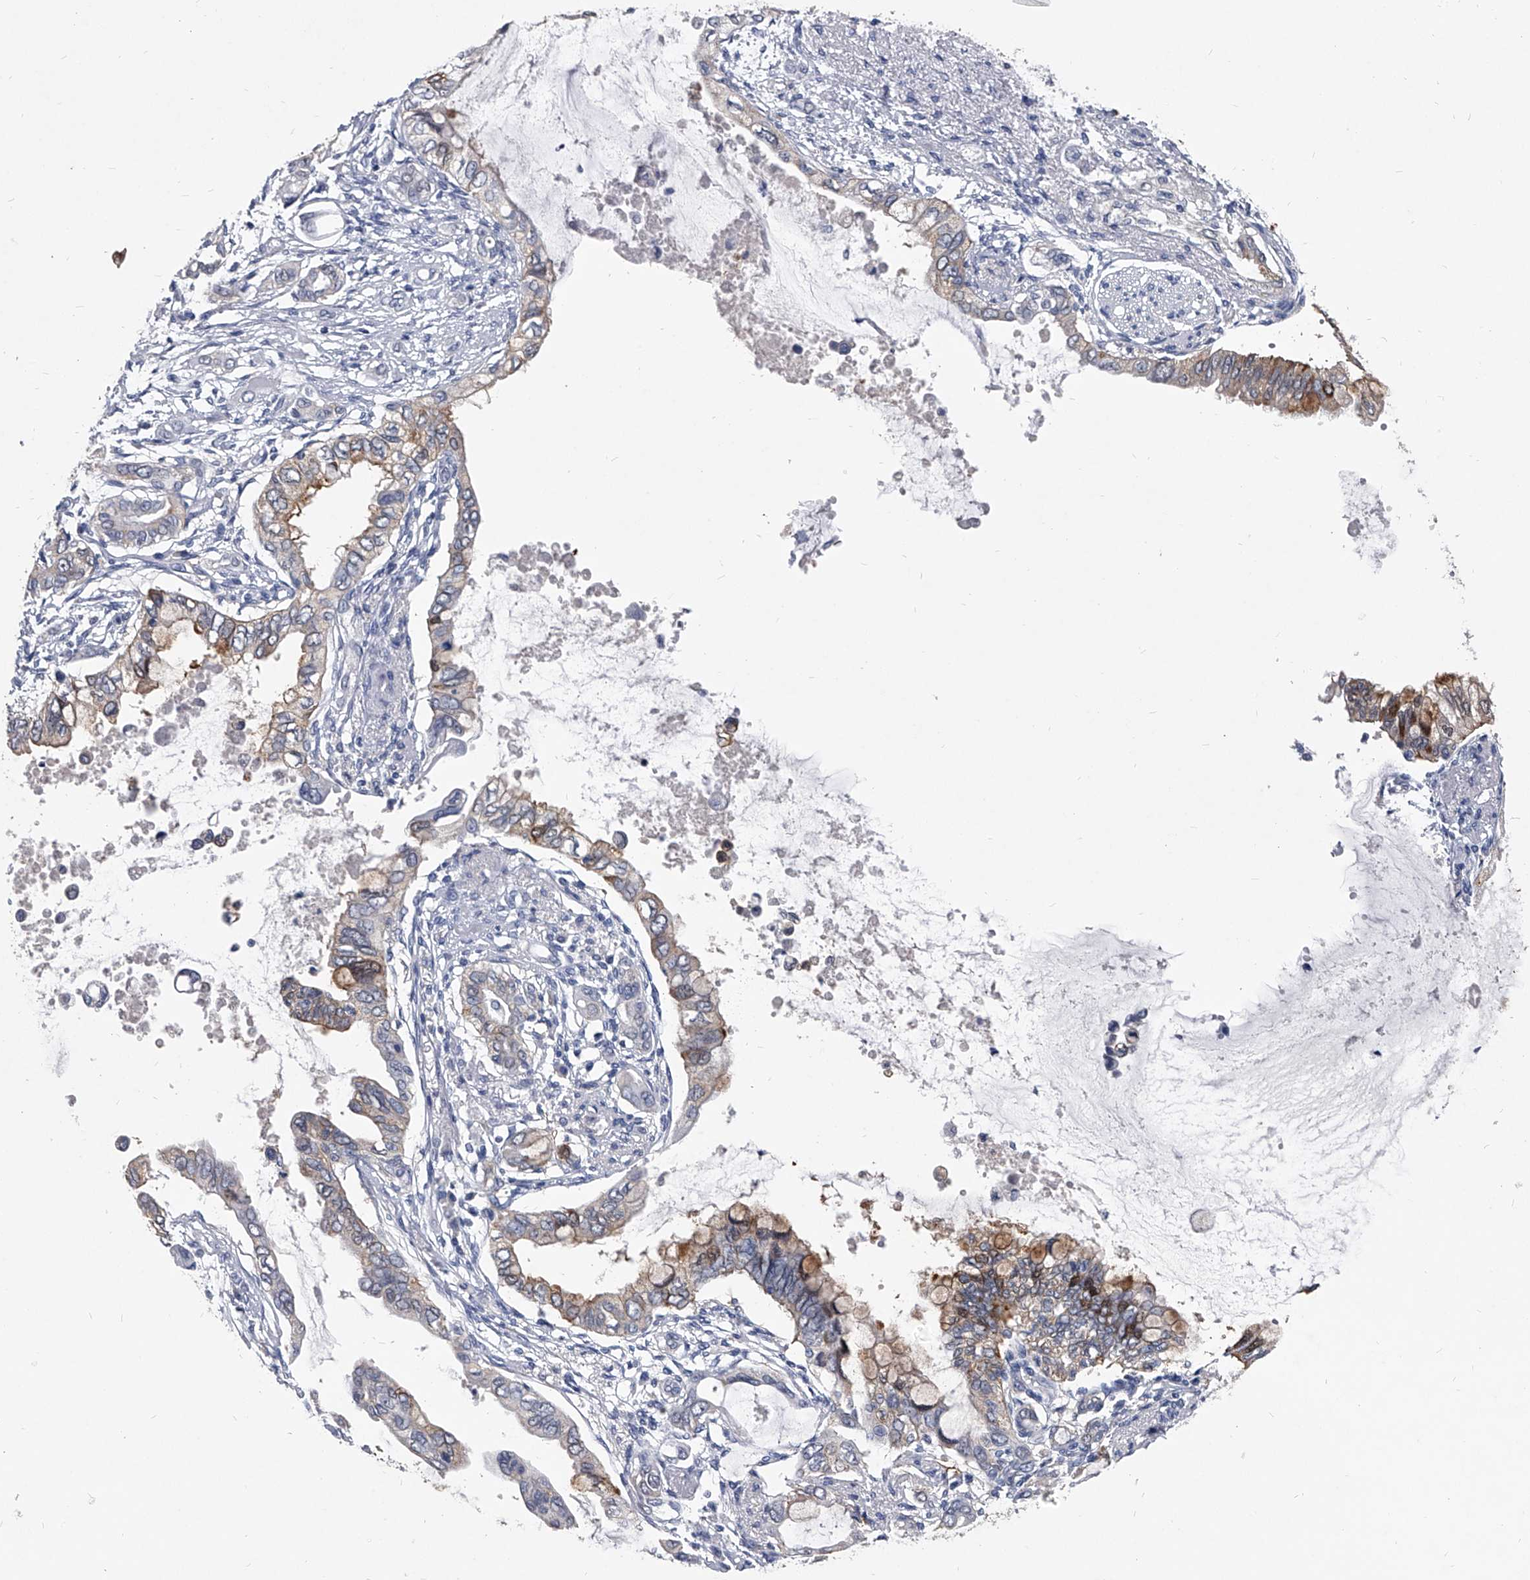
{"staining": {"intensity": "moderate", "quantity": "<25%", "location": "cytoplasmic/membranous"}, "tissue": "pancreatic cancer", "cell_type": "Tumor cells", "image_type": "cancer", "snomed": [{"axis": "morphology", "description": "Adenocarcinoma, NOS"}, {"axis": "topography", "description": "Pancreas"}], "caption": "About <25% of tumor cells in human pancreatic cancer (adenocarcinoma) exhibit moderate cytoplasmic/membranous protein staining as visualized by brown immunohistochemical staining.", "gene": "BCAS1", "patient": {"sex": "female", "age": 60}}